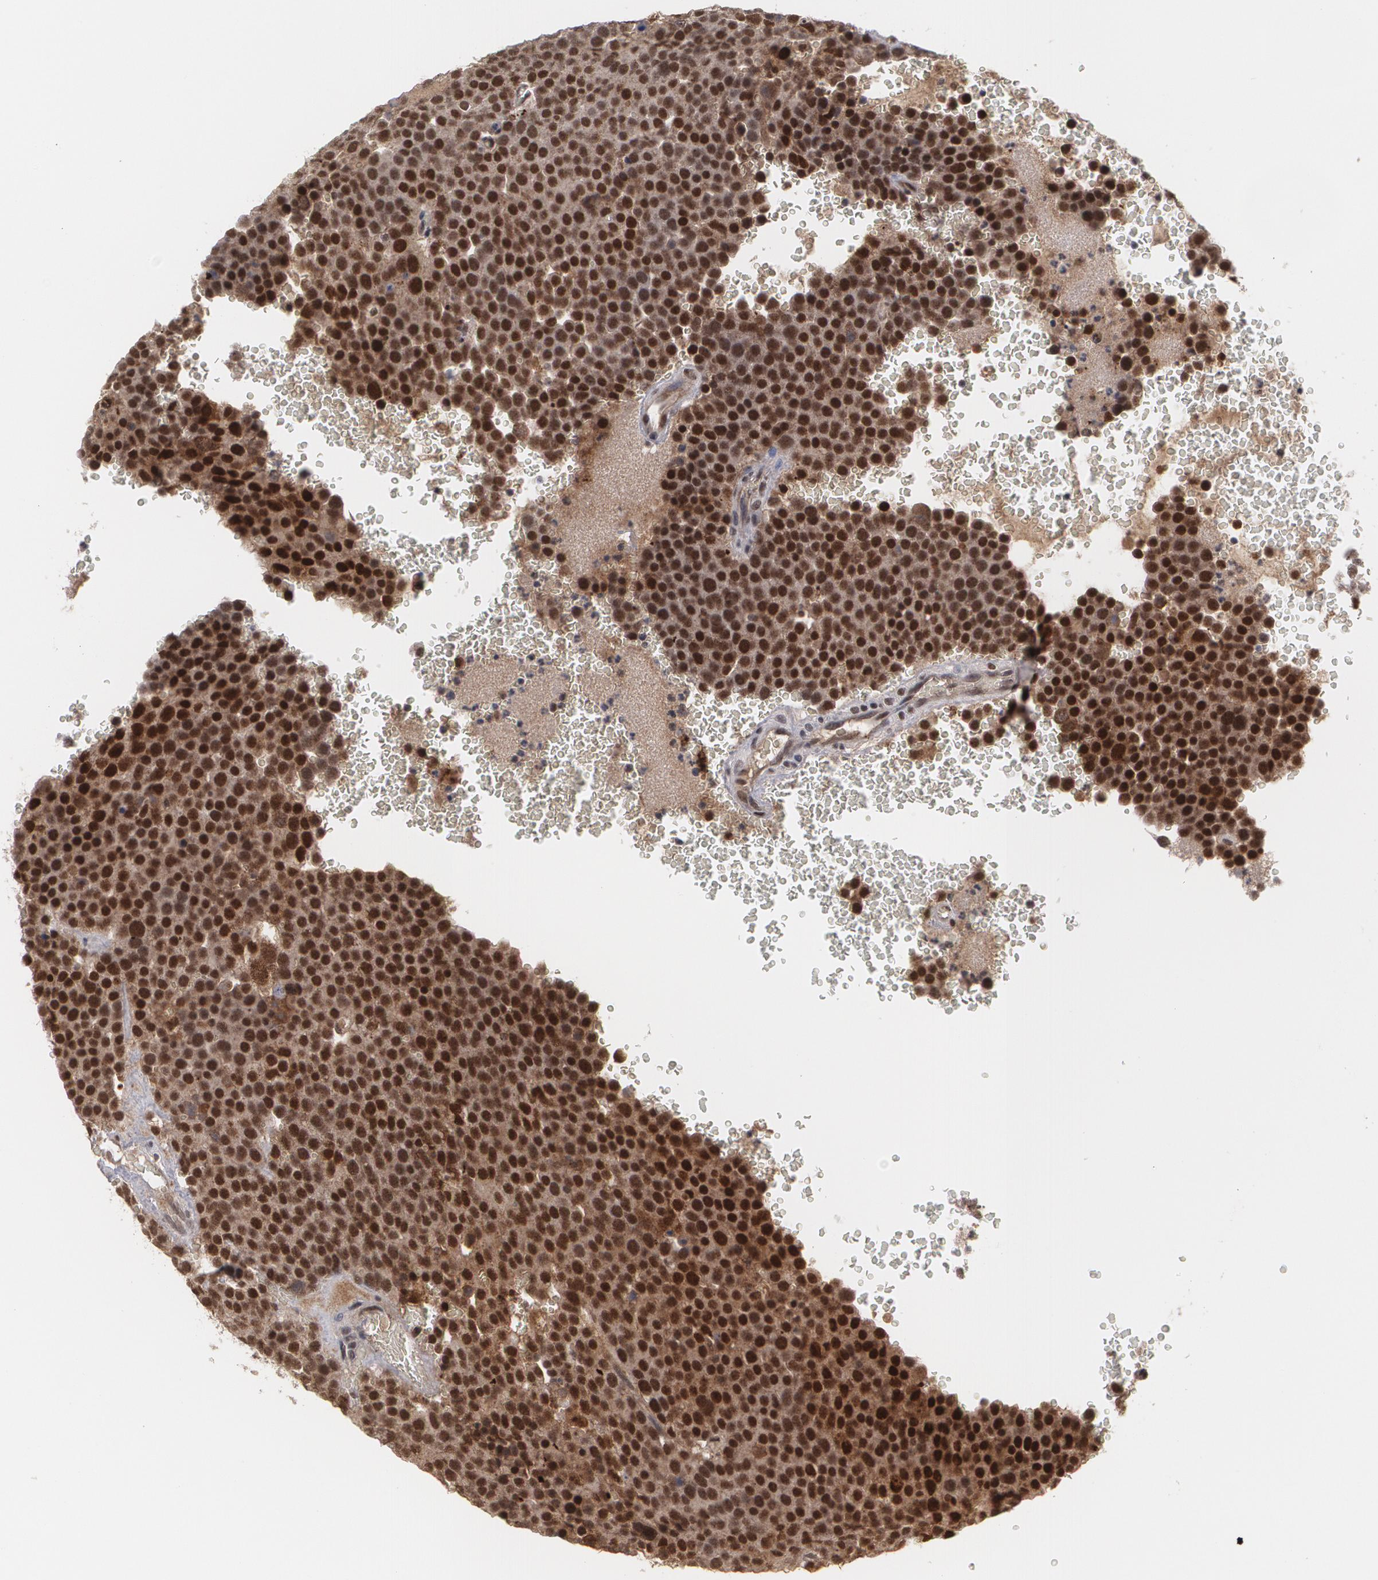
{"staining": {"intensity": "strong", "quantity": ">75%", "location": "nuclear"}, "tissue": "testis cancer", "cell_type": "Tumor cells", "image_type": "cancer", "snomed": [{"axis": "morphology", "description": "Seminoma, NOS"}, {"axis": "topography", "description": "Testis"}], "caption": "A brown stain shows strong nuclear positivity of a protein in testis cancer tumor cells.", "gene": "INTS6", "patient": {"sex": "male", "age": 71}}